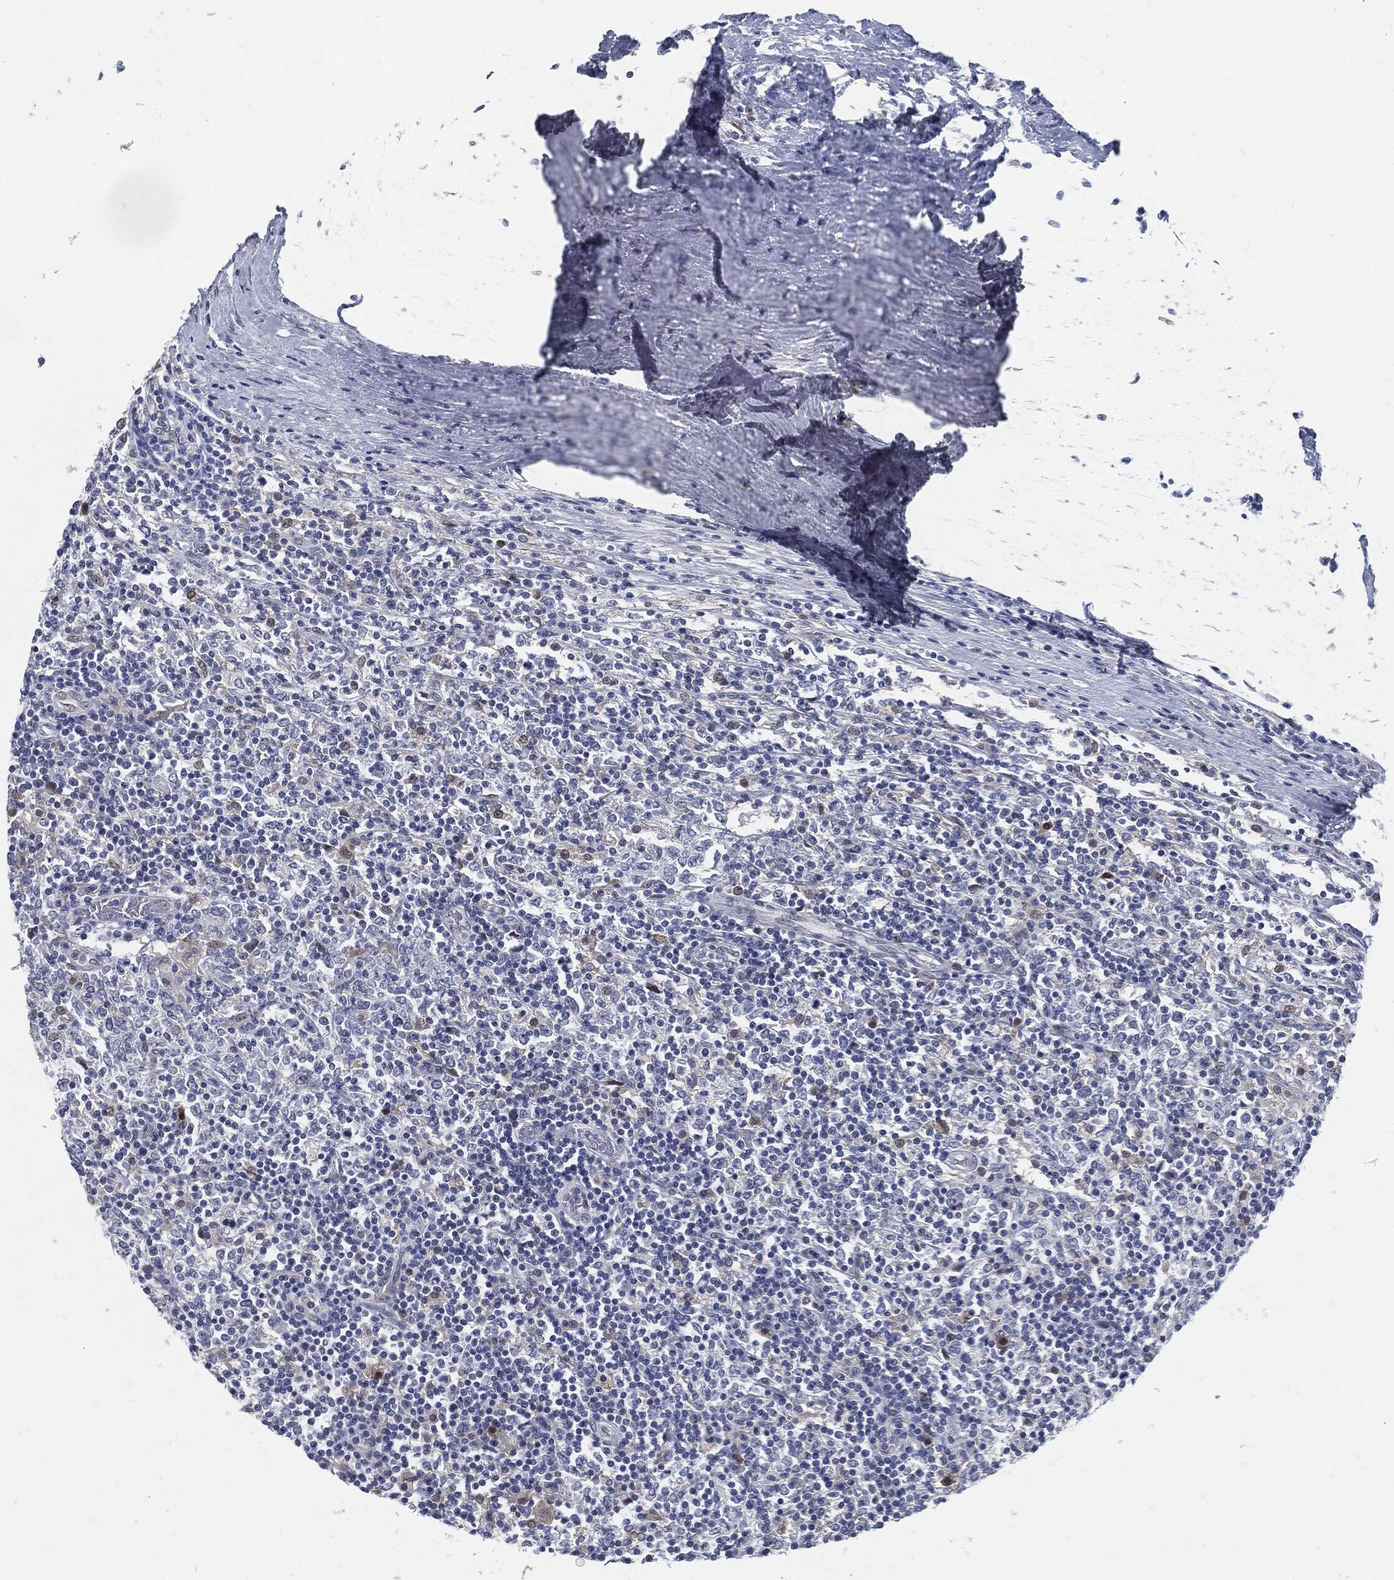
{"staining": {"intensity": "negative", "quantity": "none", "location": "none"}, "tissue": "lymphoma", "cell_type": "Tumor cells", "image_type": "cancer", "snomed": [{"axis": "morphology", "description": "Malignant lymphoma, non-Hodgkin's type, High grade"}, {"axis": "topography", "description": "Lymph node"}], "caption": "DAB (3,3'-diaminobenzidine) immunohistochemical staining of human lymphoma shows no significant staining in tumor cells.", "gene": "PROM1", "patient": {"sex": "female", "age": 84}}